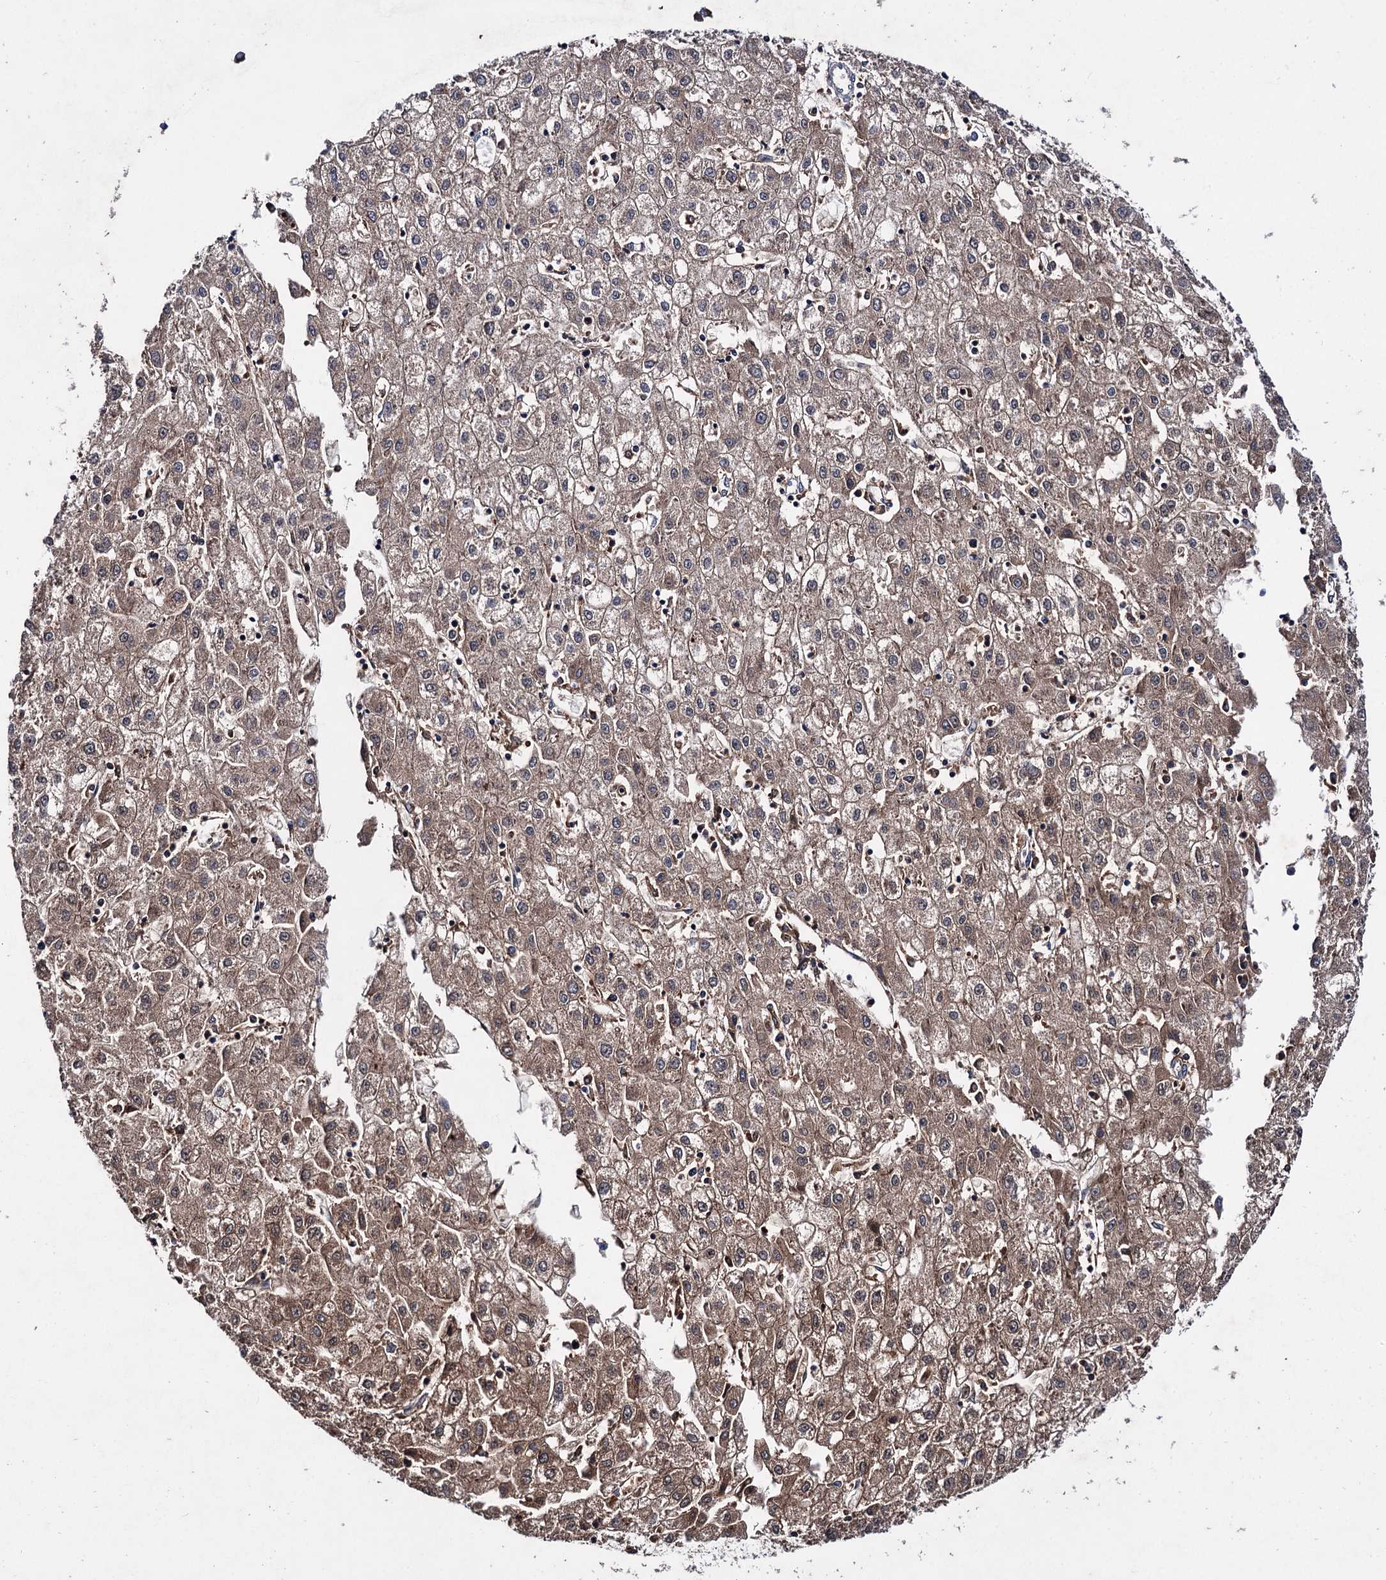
{"staining": {"intensity": "weak", "quantity": ">75%", "location": "cytoplasmic/membranous"}, "tissue": "liver cancer", "cell_type": "Tumor cells", "image_type": "cancer", "snomed": [{"axis": "morphology", "description": "Carcinoma, Hepatocellular, NOS"}, {"axis": "topography", "description": "Liver"}], "caption": "Hepatocellular carcinoma (liver) stained with a brown dye demonstrates weak cytoplasmic/membranous positive expression in about >75% of tumor cells.", "gene": "CLPB", "patient": {"sex": "male", "age": 72}}